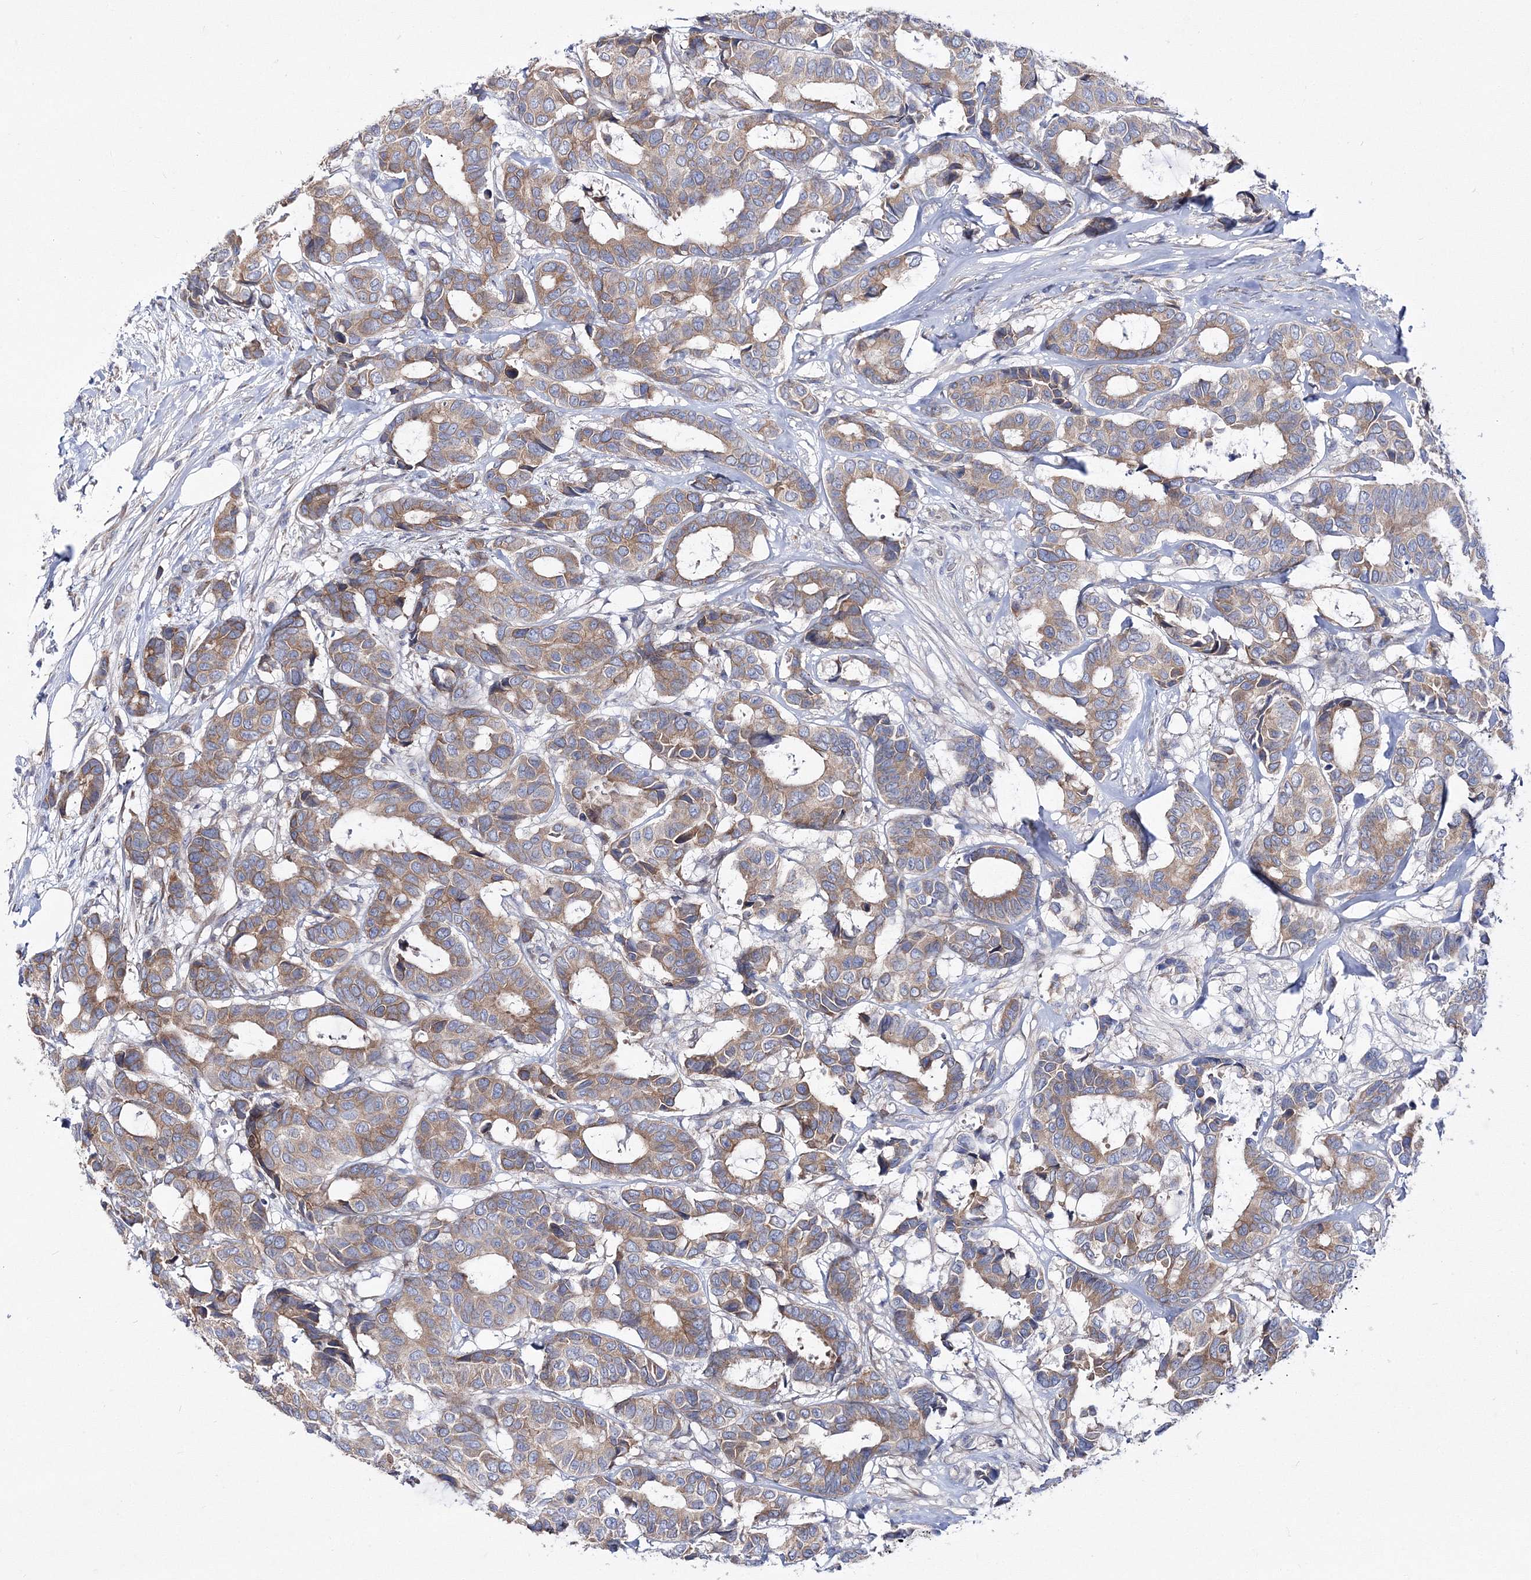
{"staining": {"intensity": "moderate", "quantity": ">75%", "location": "cytoplasmic/membranous"}, "tissue": "breast cancer", "cell_type": "Tumor cells", "image_type": "cancer", "snomed": [{"axis": "morphology", "description": "Duct carcinoma"}, {"axis": "topography", "description": "Breast"}], "caption": "This is a histology image of immunohistochemistry staining of breast cancer, which shows moderate staining in the cytoplasmic/membranous of tumor cells.", "gene": "ARHGAP32", "patient": {"sex": "female", "age": 87}}